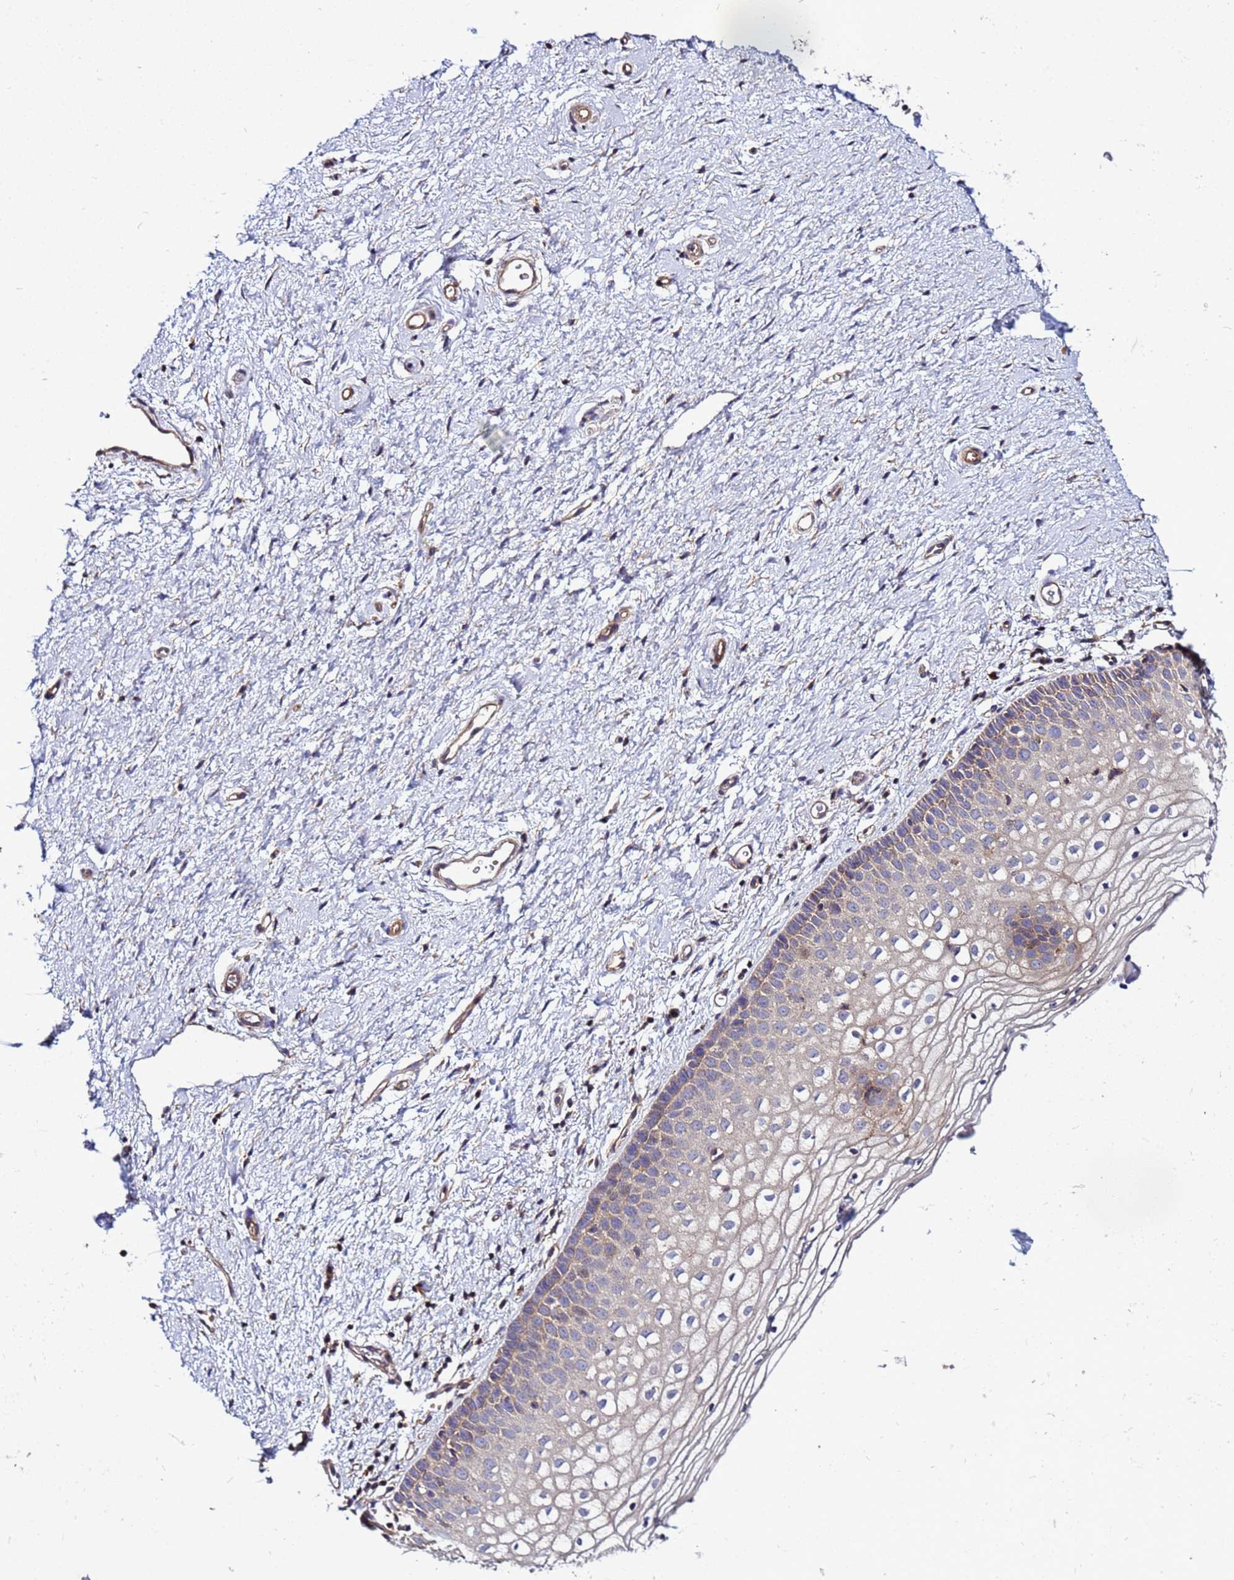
{"staining": {"intensity": "weak", "quantity": "25%-75%", "location": "cytoplasmic/membranous"}, "tissue": "vagina", "cell_type": "Squamous epithelial cells", "image_type": "normal", "snomed": [{"axis": "morphology", "description": "Normal tissue, NOS"}, {"axis": "topography", "description": "Vagina"}], "caption": "The micrograph shows a brown stain indicating the presence of a protein in the cytoplasmic/membranous of squamous epithelial cells in vagina. The protein is stained brown, and the nuclei are stained in blue (DAB (3,3'-diaminobenzidine) IHC with brightfield microscopy, high magnification).", "gene": "STK38L", "patient": {"sex": "female", "age": 60}}